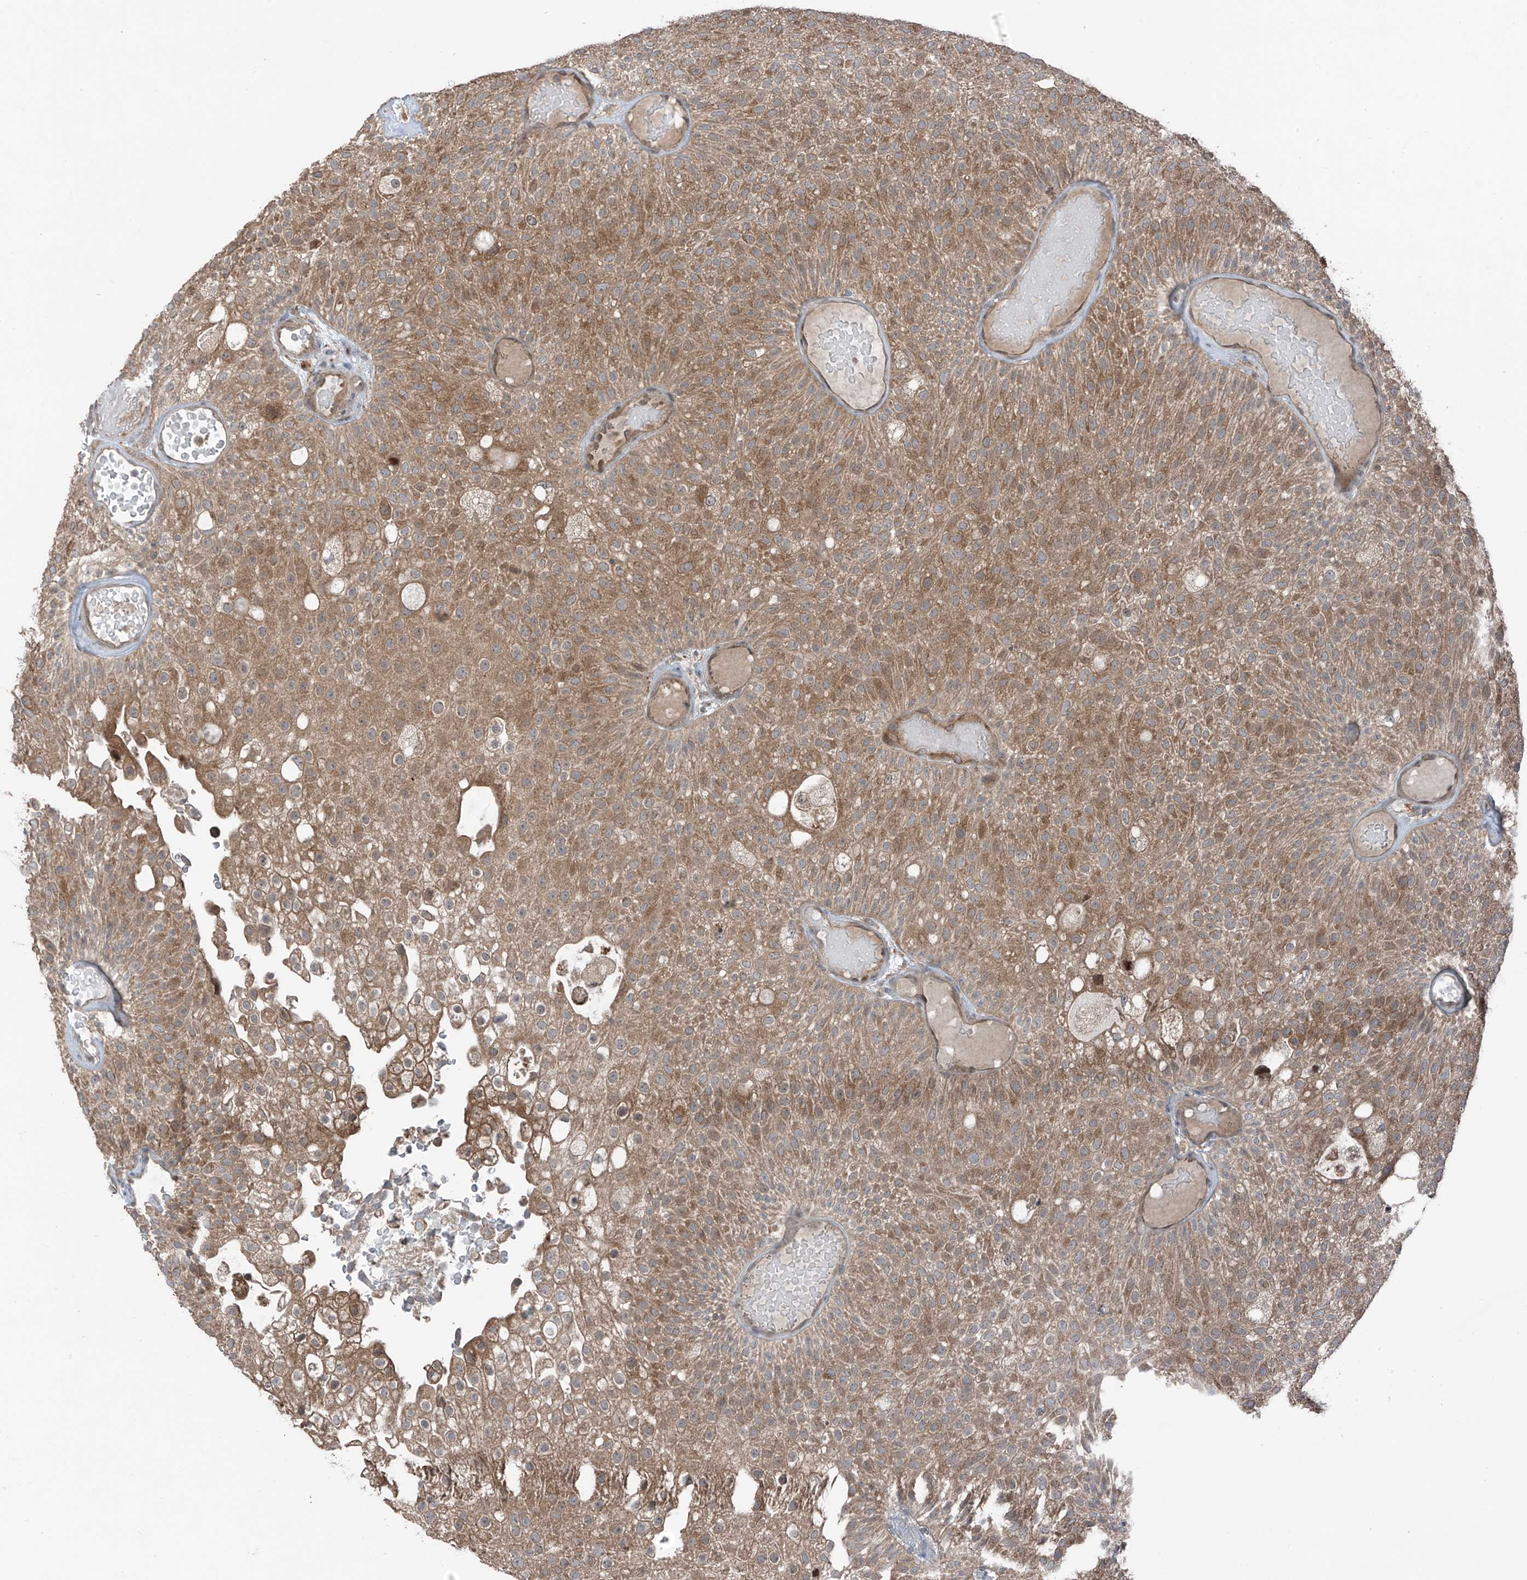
{"staining": {"intensity": "moderate", "quantity": ">75%", "location": "cytoplasmic/membranous"}, "tissue": "urothelial cancer", "cell_type": "Tumor cells", "image_type": "cancer", "snomed": [{"axis": "morphology", "description": "Urothelial carcinoma, Low grade"}, {"axis": "topography", "description": "Urinary bladder"}], "caption": "Human urothelial carcinoma (low-grade) stained for a protein (brown) shows moderate cytoplasmic/membranous positive expression in about >75% of tumor cells.", "gene": "TXNDC9", "patient": {"sex": "male", "age": 78}}